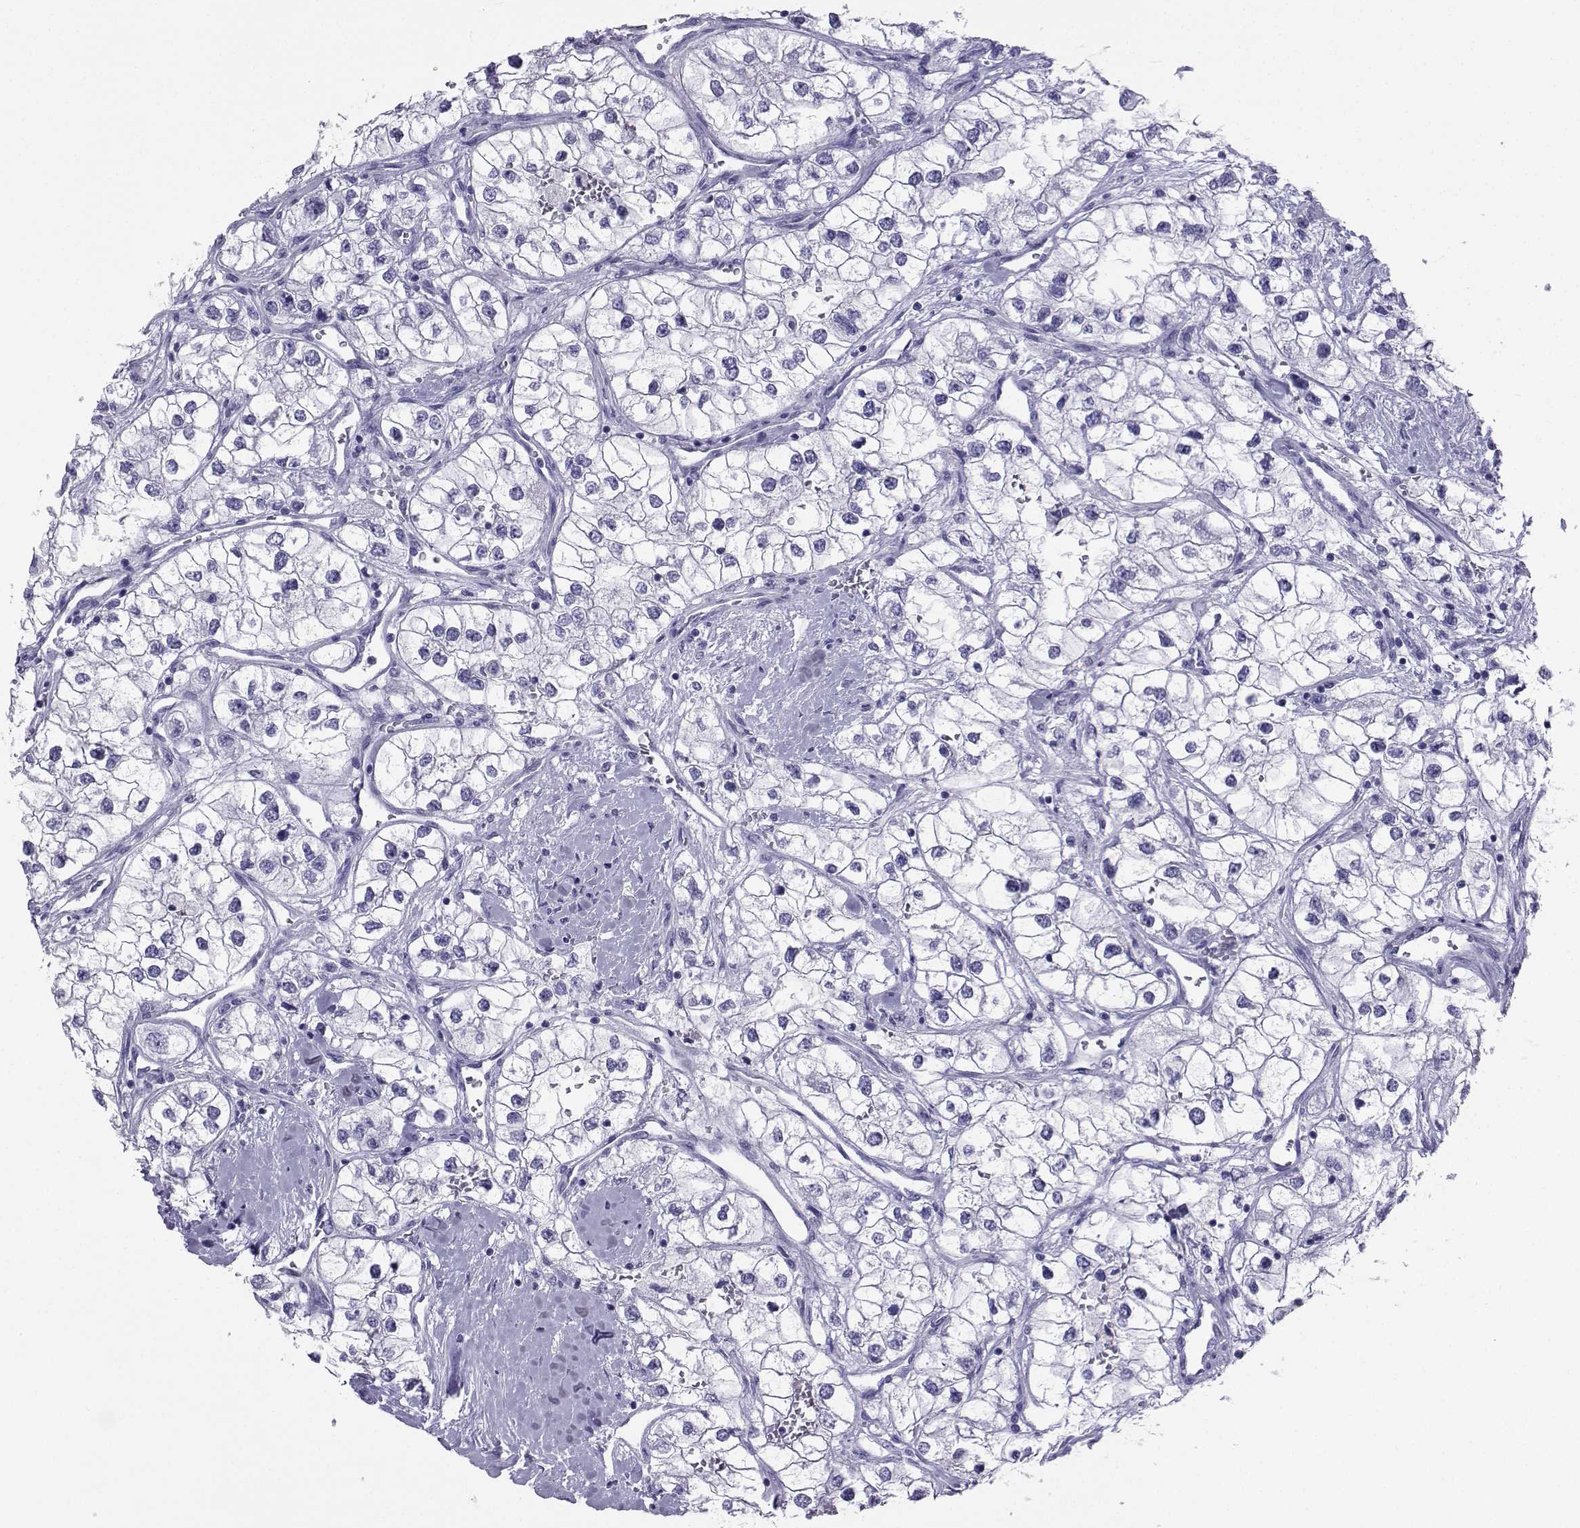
{"staining": {"intensity": "negative", "quantity": "none", "location": "none"}, "tissue": "renal cancer", "cell_type": "Tumor cells", "image_type": "cancer", "snomed": [{"axis": "morphology", "description": "Adenocarcinoma, NOS"}, {"axis": "topography", "description": "Kidney"}], "caption": "Tumor cells show no significant protein expression in adenocarcinoma (renal). (DAB (3,3'-diaminobenzidine) immunohistochemistry (IHC), high magnification).", "gene": "LORICRIN", "patient": {"sex": "male", "age": 59}}